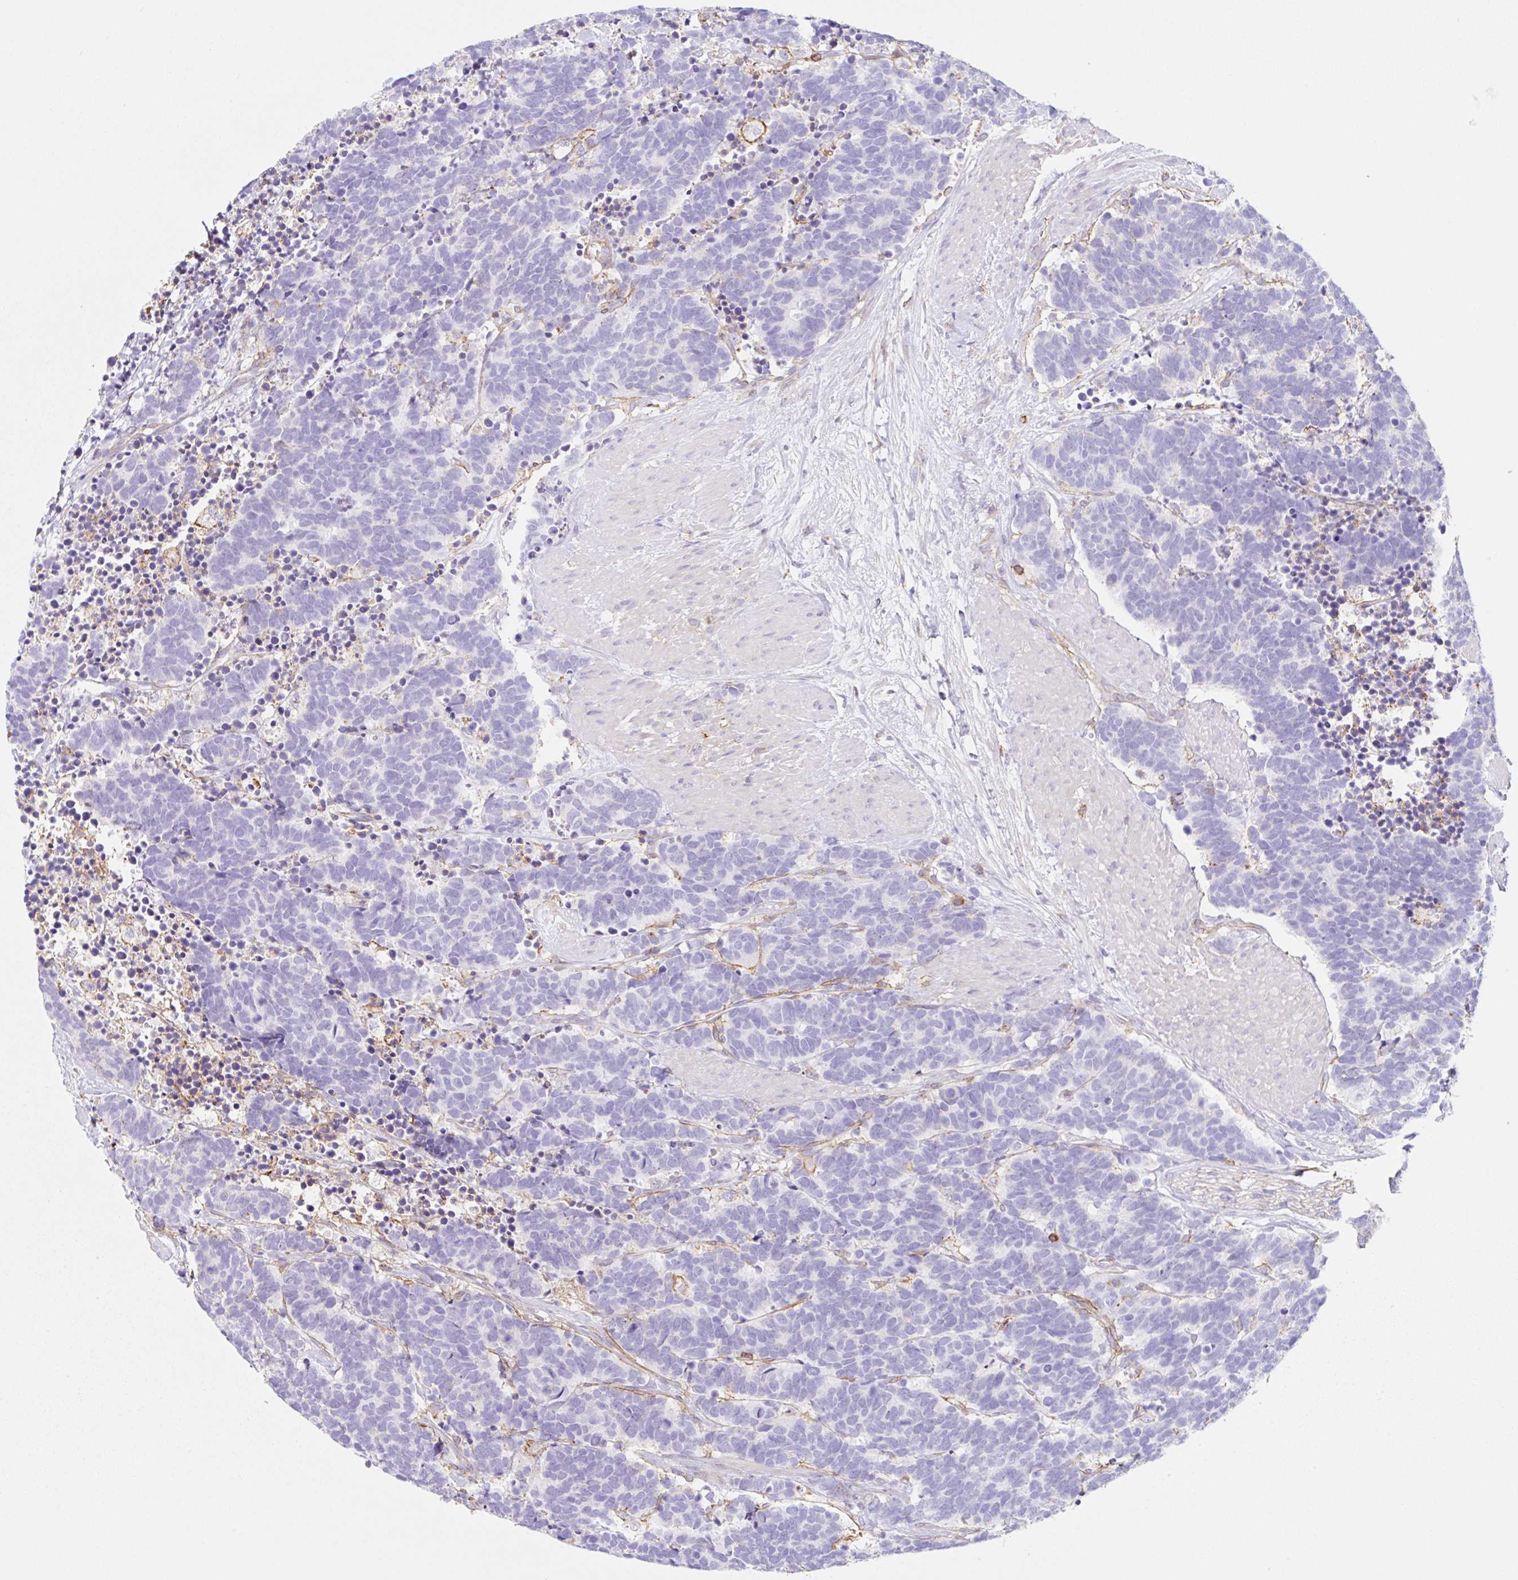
{"staining": {"intensity": "negative", "quantity": "none", "location": "none"}, "tissue": "carcinoid", "cell_type": "Tumor cells", "image_type": "cancer", "snomed": [{"axis": "morphology", "description": "Carcinoma, NOS"}, {"axis": "morphology", "description": "Carcinoid, malignant, NOS"}, {"axis": "topography", "description": "Prostate"}], "caption": "Human carcinoid (malignant) stained for a protein using IHC exhibits no expression in tumor cells.", "gene": "MTTP", "patient": {"sex": "male", "age": 57}}